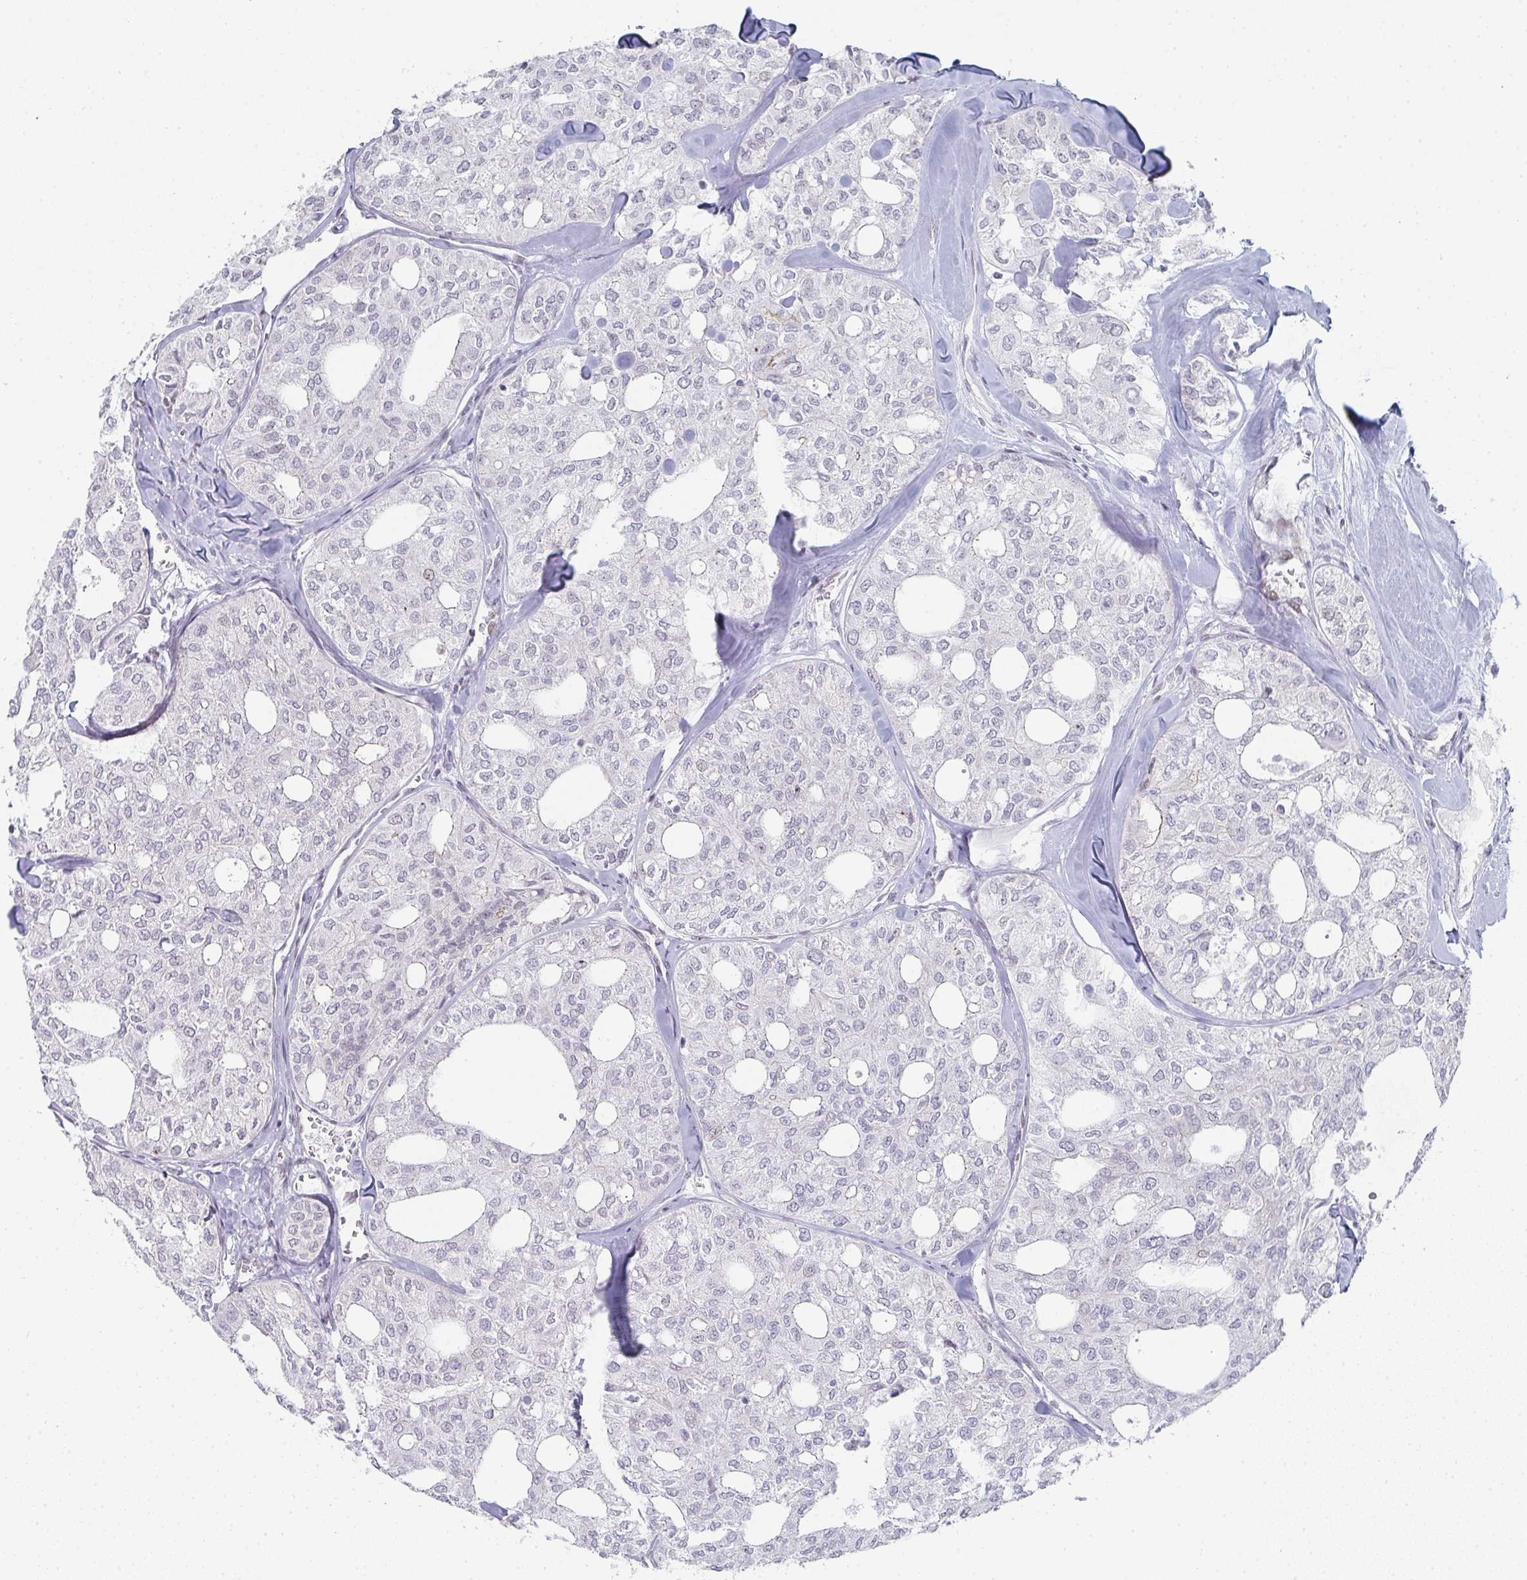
{"staining": {"intensity": "negative", "quantity": "none", "location": "none"}, "tissue": "thyroid cancer", "cell_type": "Tumor cells", "image_type": "cancer", "snomed": [{"axis": "morphology", "description": "Follicular adenoma carcinoma, NOS"}, {"axis": "topography", "description": "Thyroid gland"}], "caption": "Tumor cells show no significant positivity in thyroid cancer (follicular adenoma carcinoma).", "gene": "POU2AF2", "patient": {"sex": "male", "age": 75}}